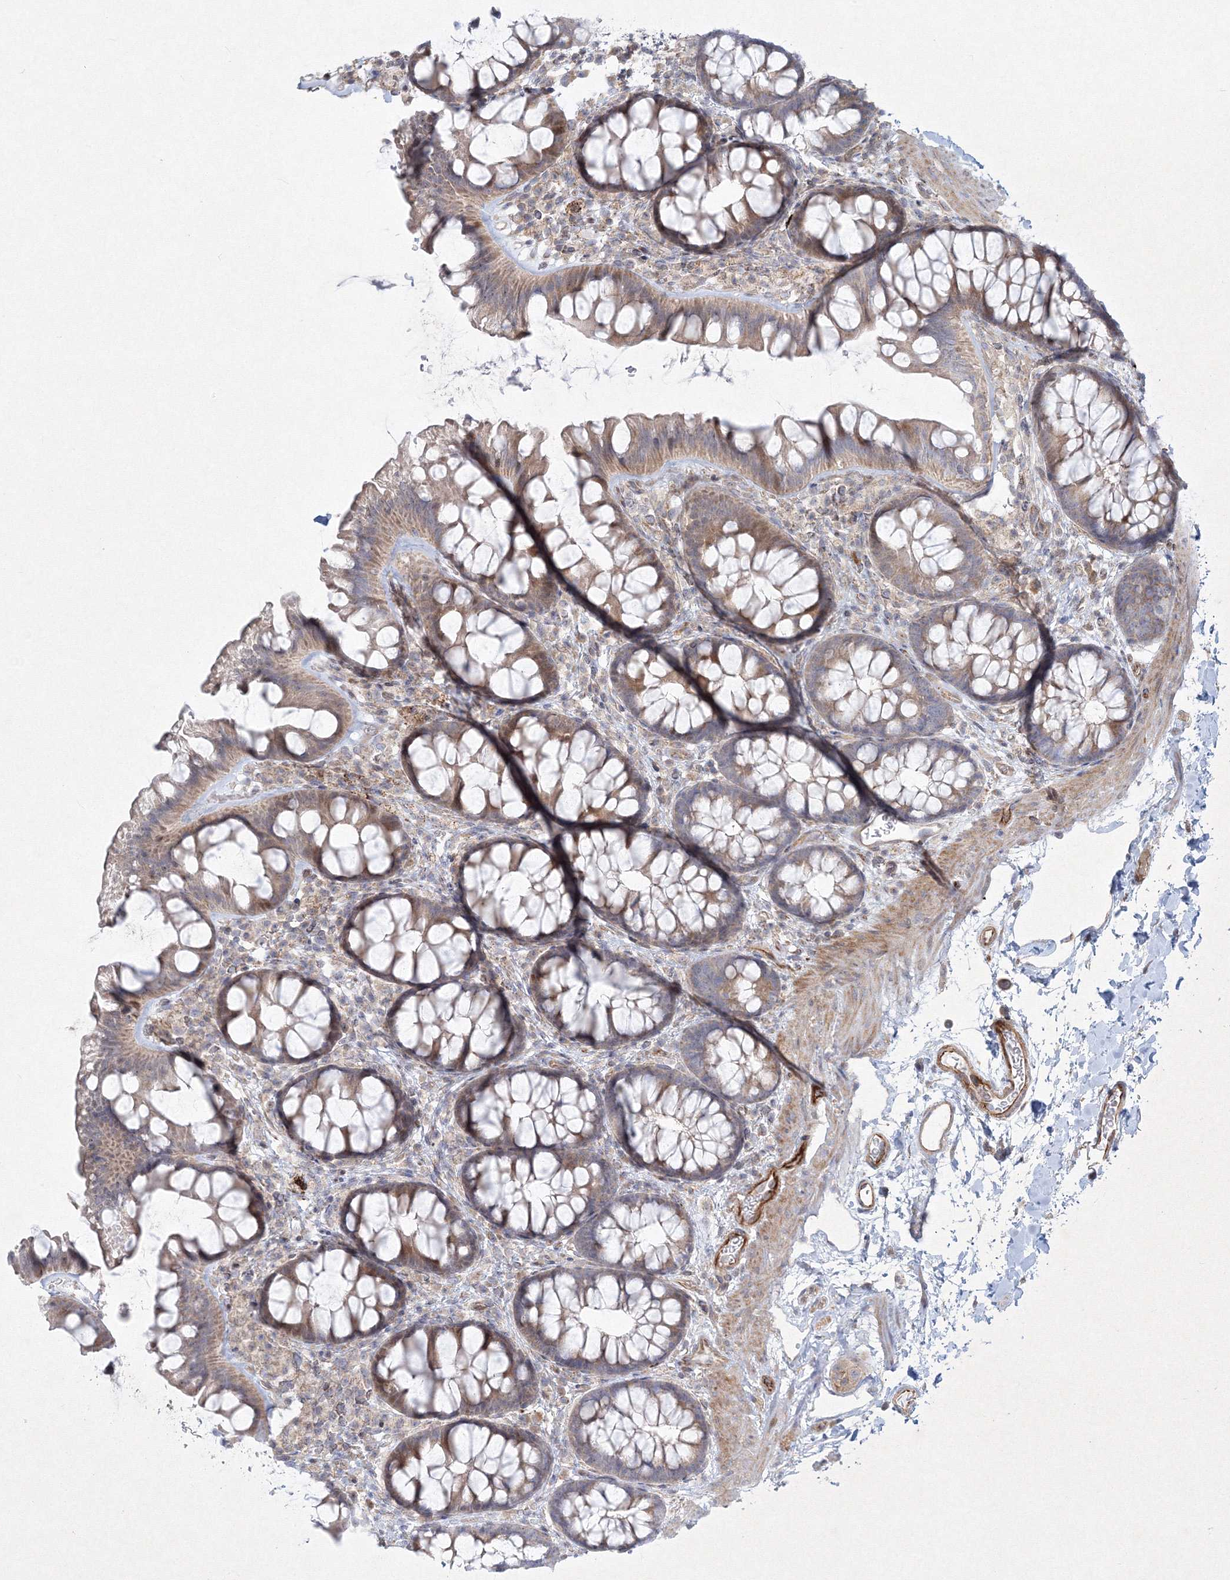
{"staining": {"intensity": "moderate", "quantity": ">75%", "location": "cytoplasmic/membranous"}, "tissue": "colon", "cell_type": "Endothelial cells", "image_type": "normal", "snomed": [{"axis": "morphology", "description": "Normal tissue, NOS"}, {"axis": "topography", "description": "Colon"}], "caption": "A high-resolution image shows immunohistochemistry (IHC) staining of unremarkable colon, which exhibits moderate cytoplasmic/membranous positivity in approximately >75% of endothelial cells. The protein is shown in brown color, while the nuclei are stained blue.", "gene": "WDR49", "patient": {"sex": "female", "age": 62}}